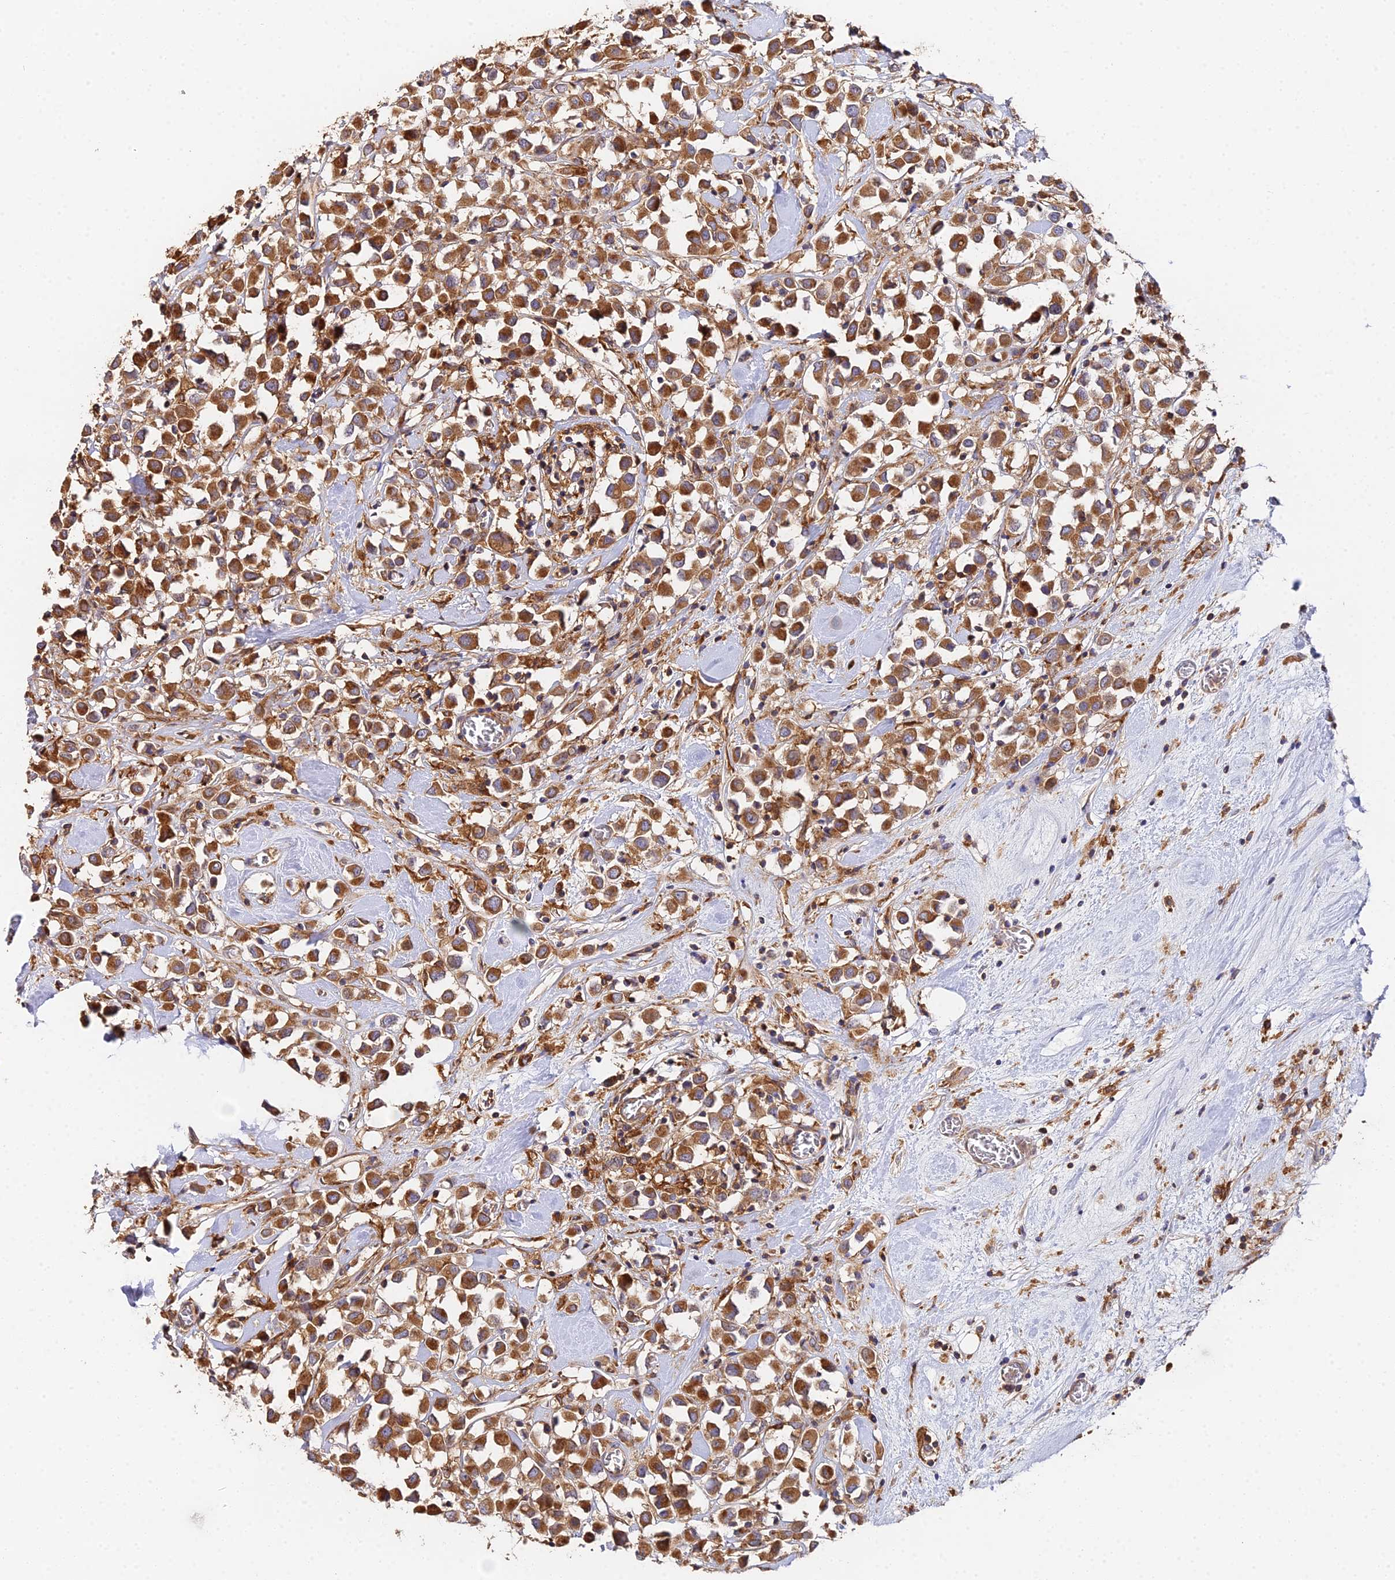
{"staining": {"intensity": "strong", "quantity": ">75%", "location": "cytoplasmic/membranous"}, "tissue": "breast cancer", "cell_type": "Tumor cells", "image_type": "cancer", "snomed": [{"axis": "morphology", "description": "Duct carcinoma"}, {"axis": "topography", "description": "Breast"}], "caption": "There is high levels of strong cytoplasmic/membranous expression in tumor cells of breast cancer, as demonstrated by immunohistochemical staining (brown color).", "gene": "GNG5B", "patient": {"sex": "female", "age": 61}}